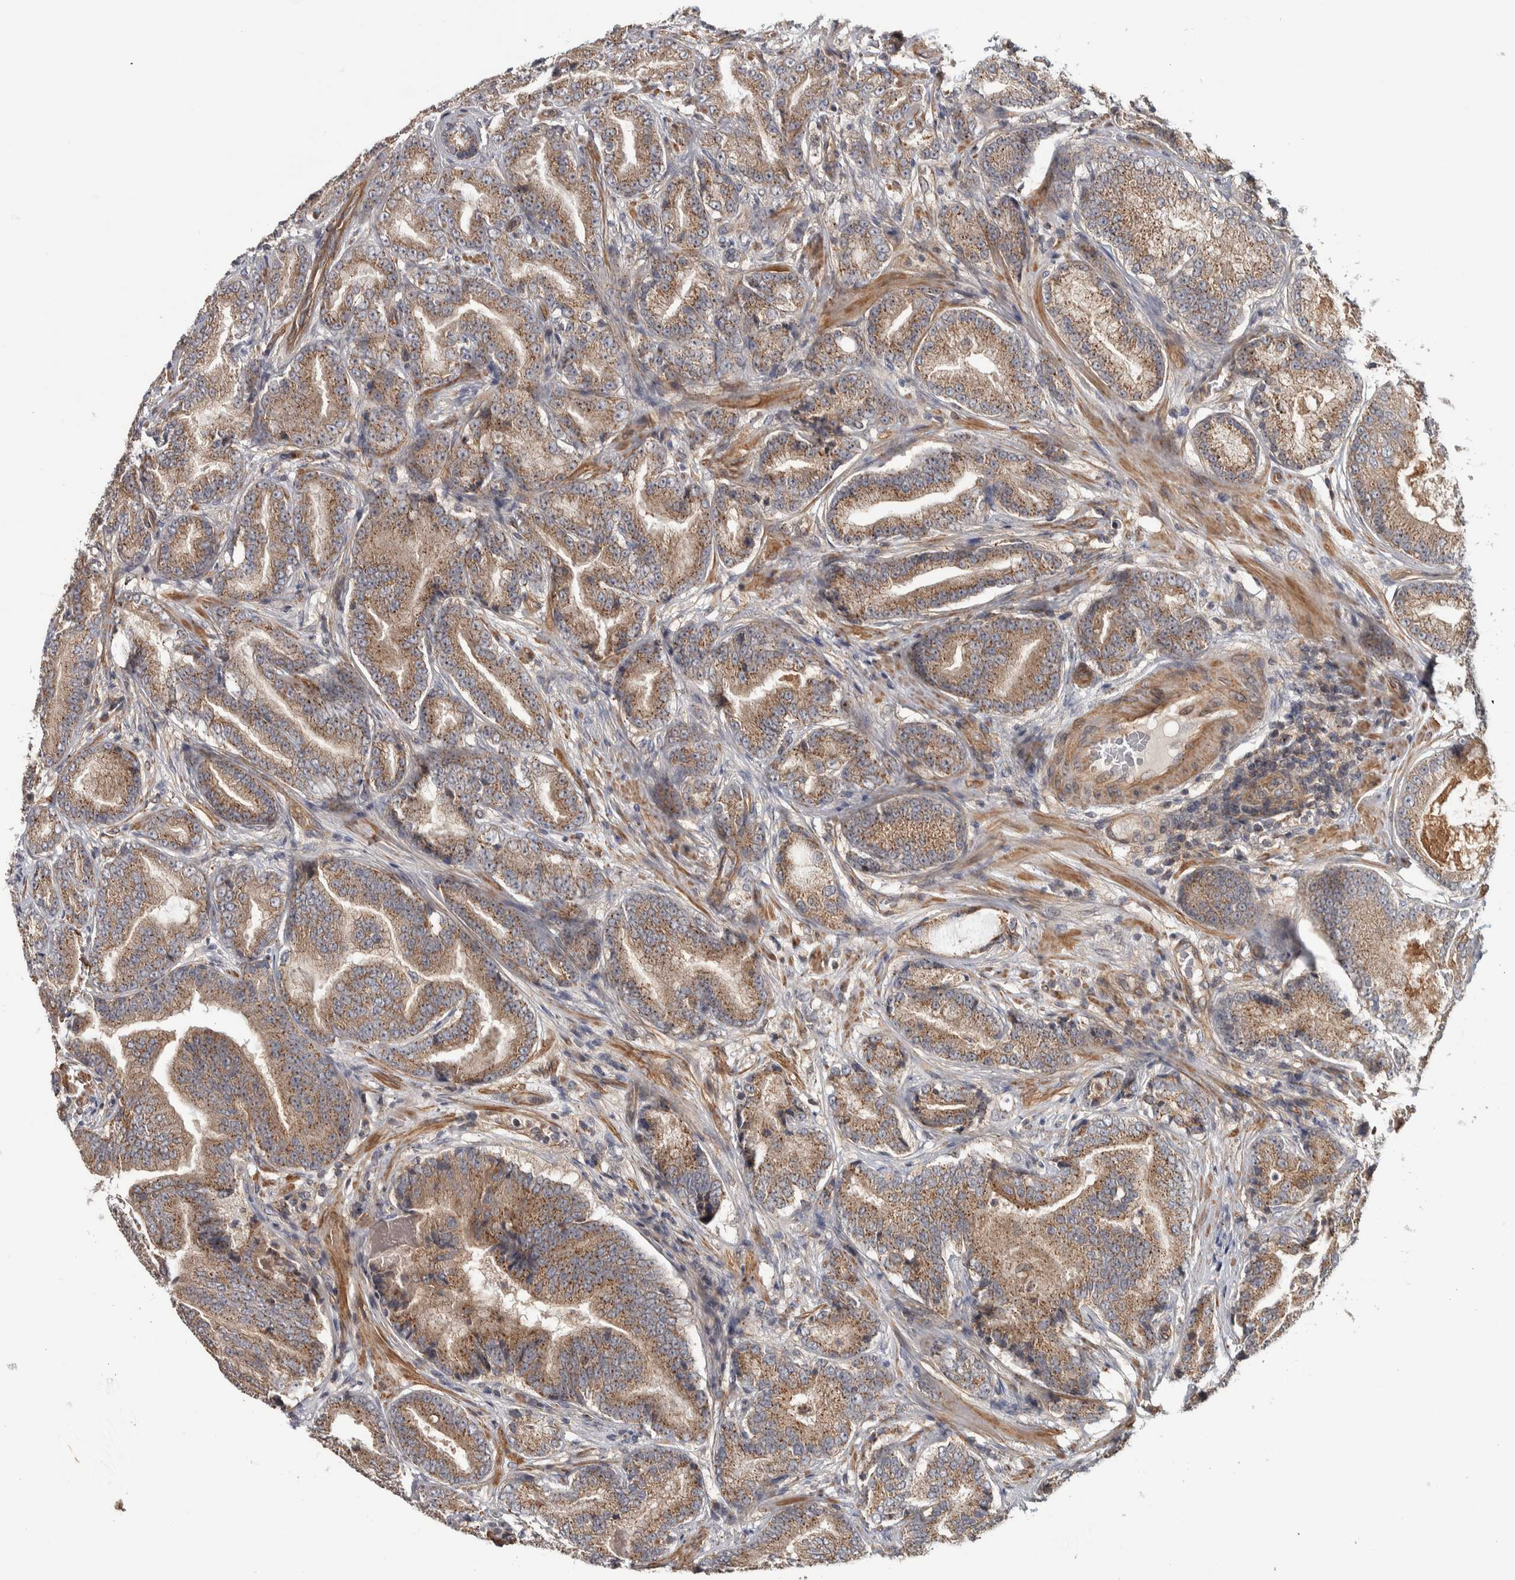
{"staining": {"intensity": "moderate", "quantity": ">75%", "location": "cytoplasmic/membranous"}, "tissue": "prostate cancer", "cell_type": "Tumor cells", "image_type": "cancer", "snomed": [{"axis": "morphology", "description": "Adenocarcinoma, High grade"}, {"axis": "topography", "description": "Prostate"}], "caption": "Protein analysis of prostate cancer (adenocarcinoma (high-grade)) tissue exhibits moderate cytoplasmic/membranous staining in approximately >75% of tumor cells.", "gene": "CHMP4C", "patient": {"sex": "male", "age": 55}}